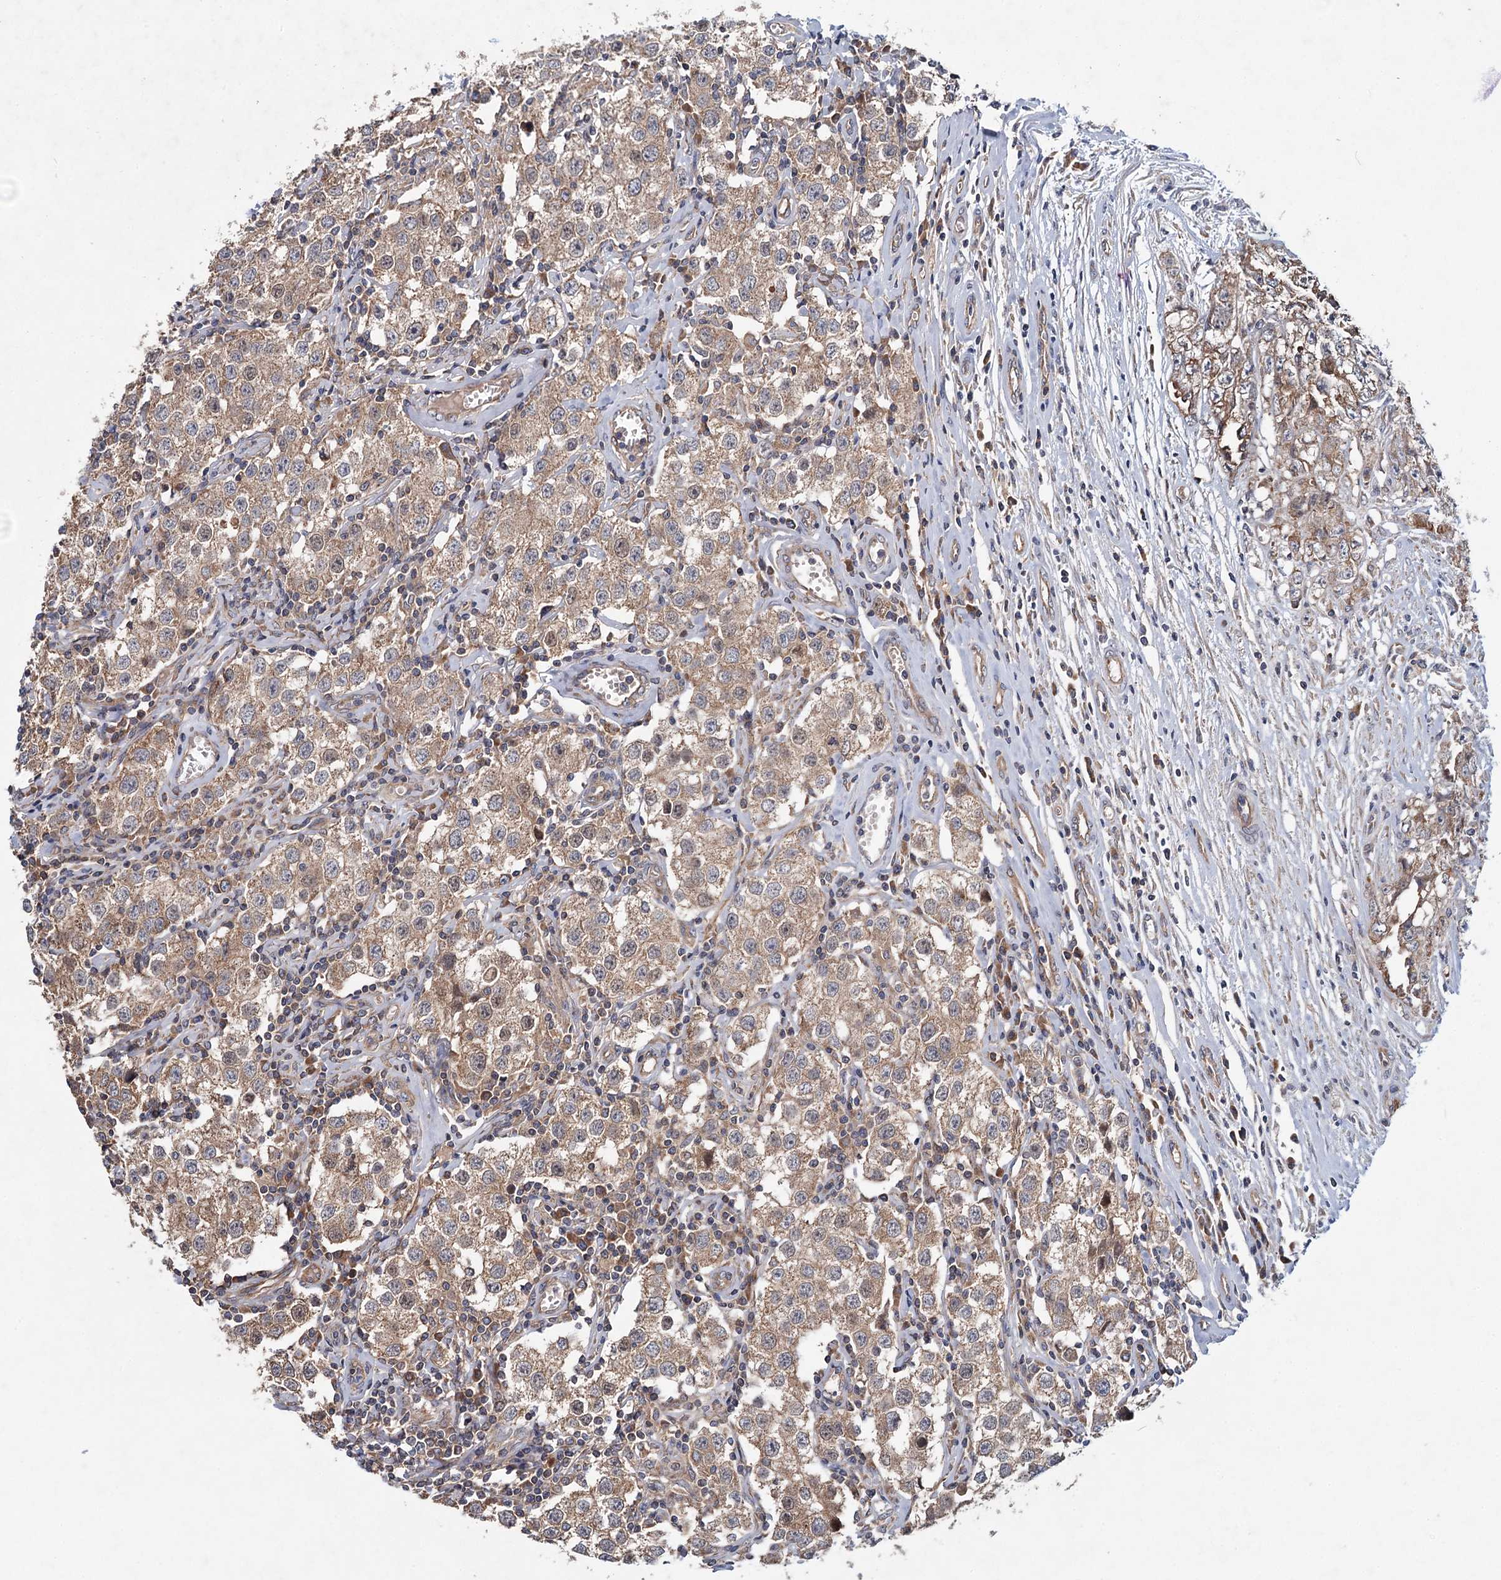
{"staining": {"intensity": "moderate", "quantity": ">75%", "location": "cytoplasmic/membranous"}, "tissue": "testis cancer", "cell_type": "Tumor cells", "image_type": "cancer", "snomed": [{"axis": "morphology", "description": "Seminoma, NOS"}, {"axis": "morphology", "description": "Carcinoma, Embryonal, NOS"}, {"axis": "topography", "description": "Testis"}], "caption": "Immunohistochemical staining of testis embryonal carcinoma demonstrates medium levels of moderate cytoplasmic/membranous protein expression in approximately >75% of tumor cells.", "gene": "MTRR", "patient": {"sex": "male", "age": 43}}